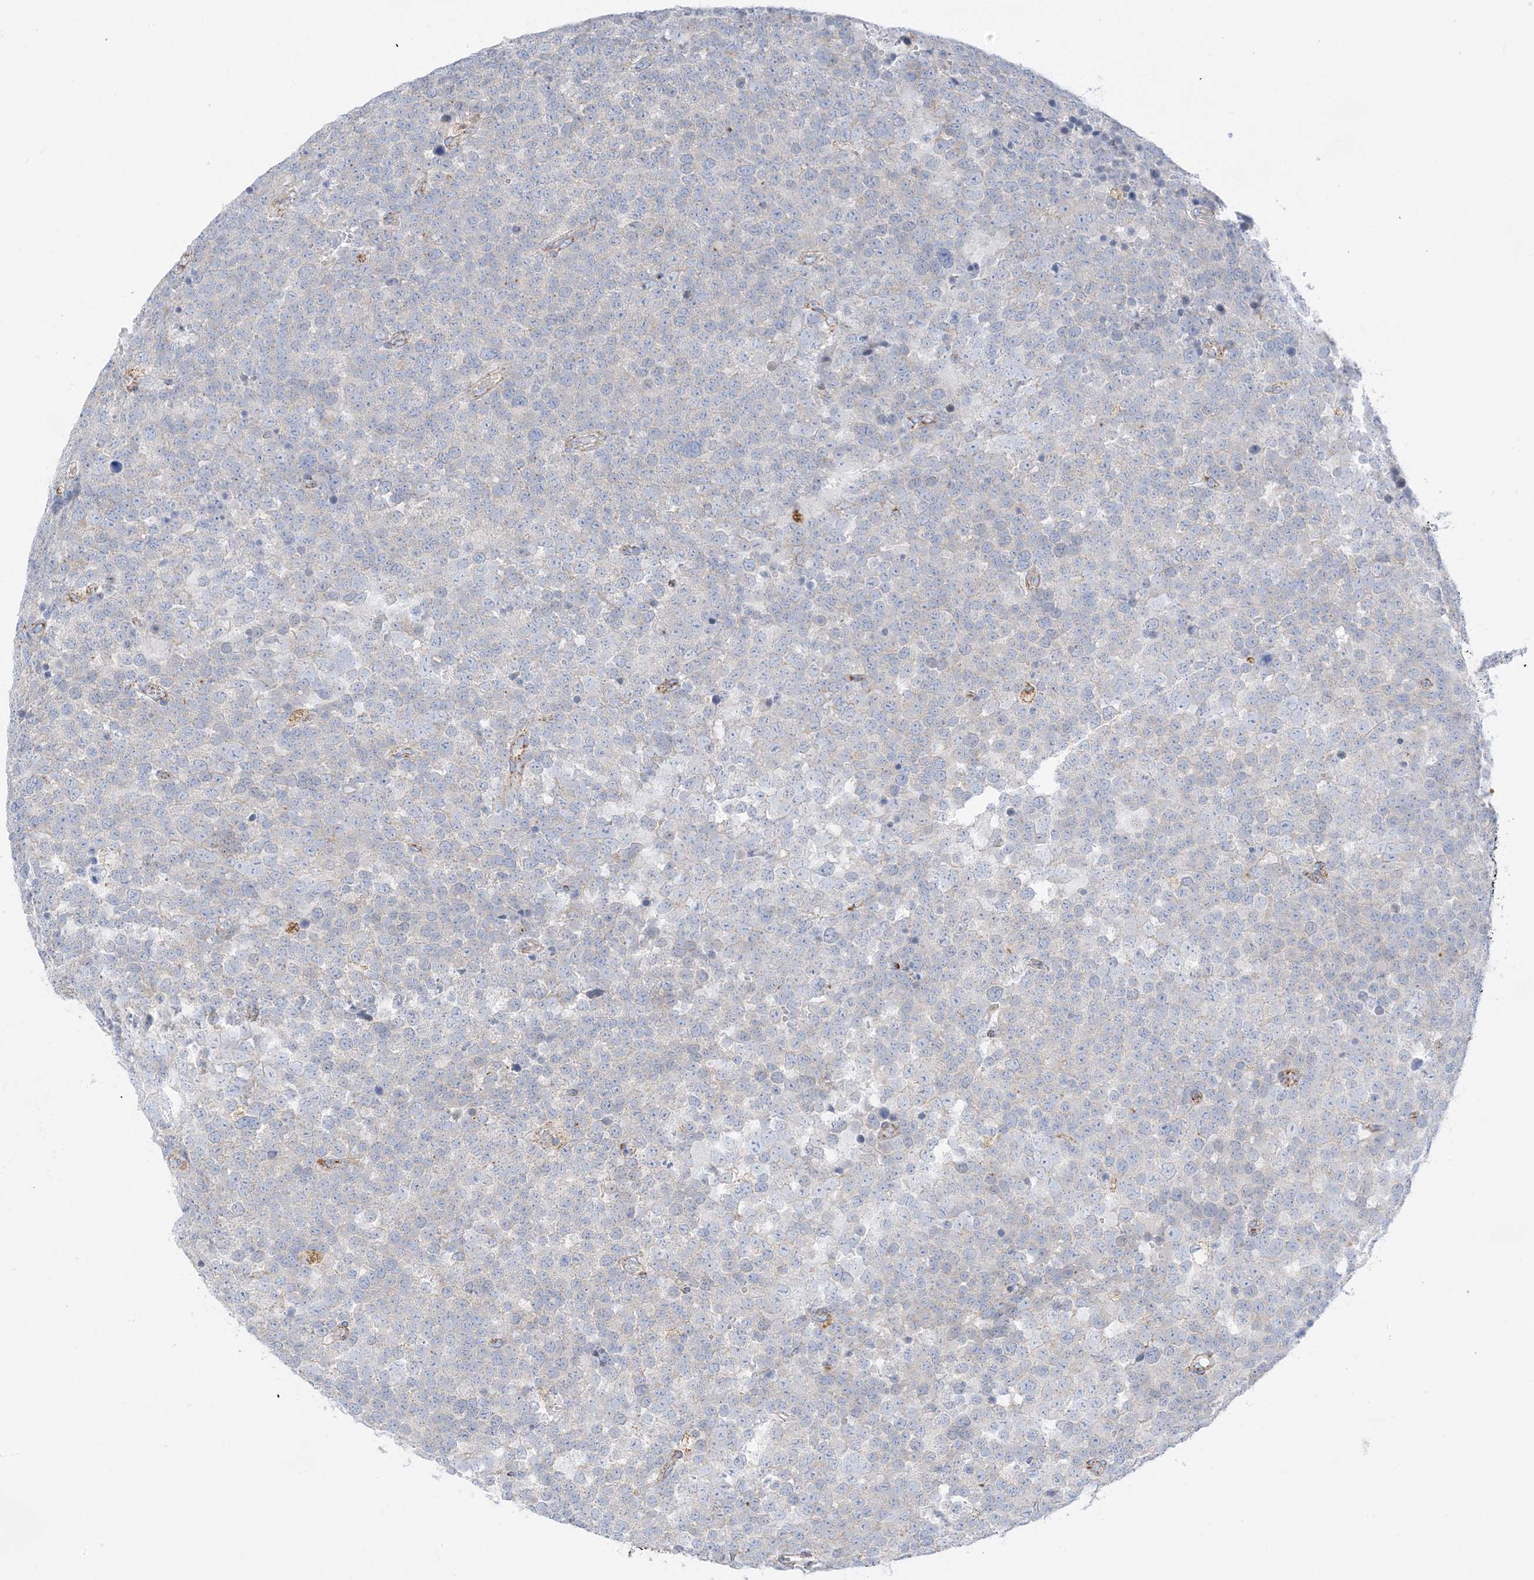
{"staining": {"intensity": "negative", "quantity": "none", "location": "none"}, "tissue": "testis cancer", "cell_type": "Tumor cells", "image_type": "cancer", "snomed": [{"axis": "morphology", "description": "Seminoma, NOS"}, {"axis": "topography", "description": "Testis"}], "caption": "High magnification brightfield microscopy of testis cancer stained with DAB (3,3'-diaminobenzidine) (brown) and counterstained with hematoxylin (blue): tumor cells show no significant expression.", "gene": "CAPN13", "patient": {"sex": "male", "age": 71}}